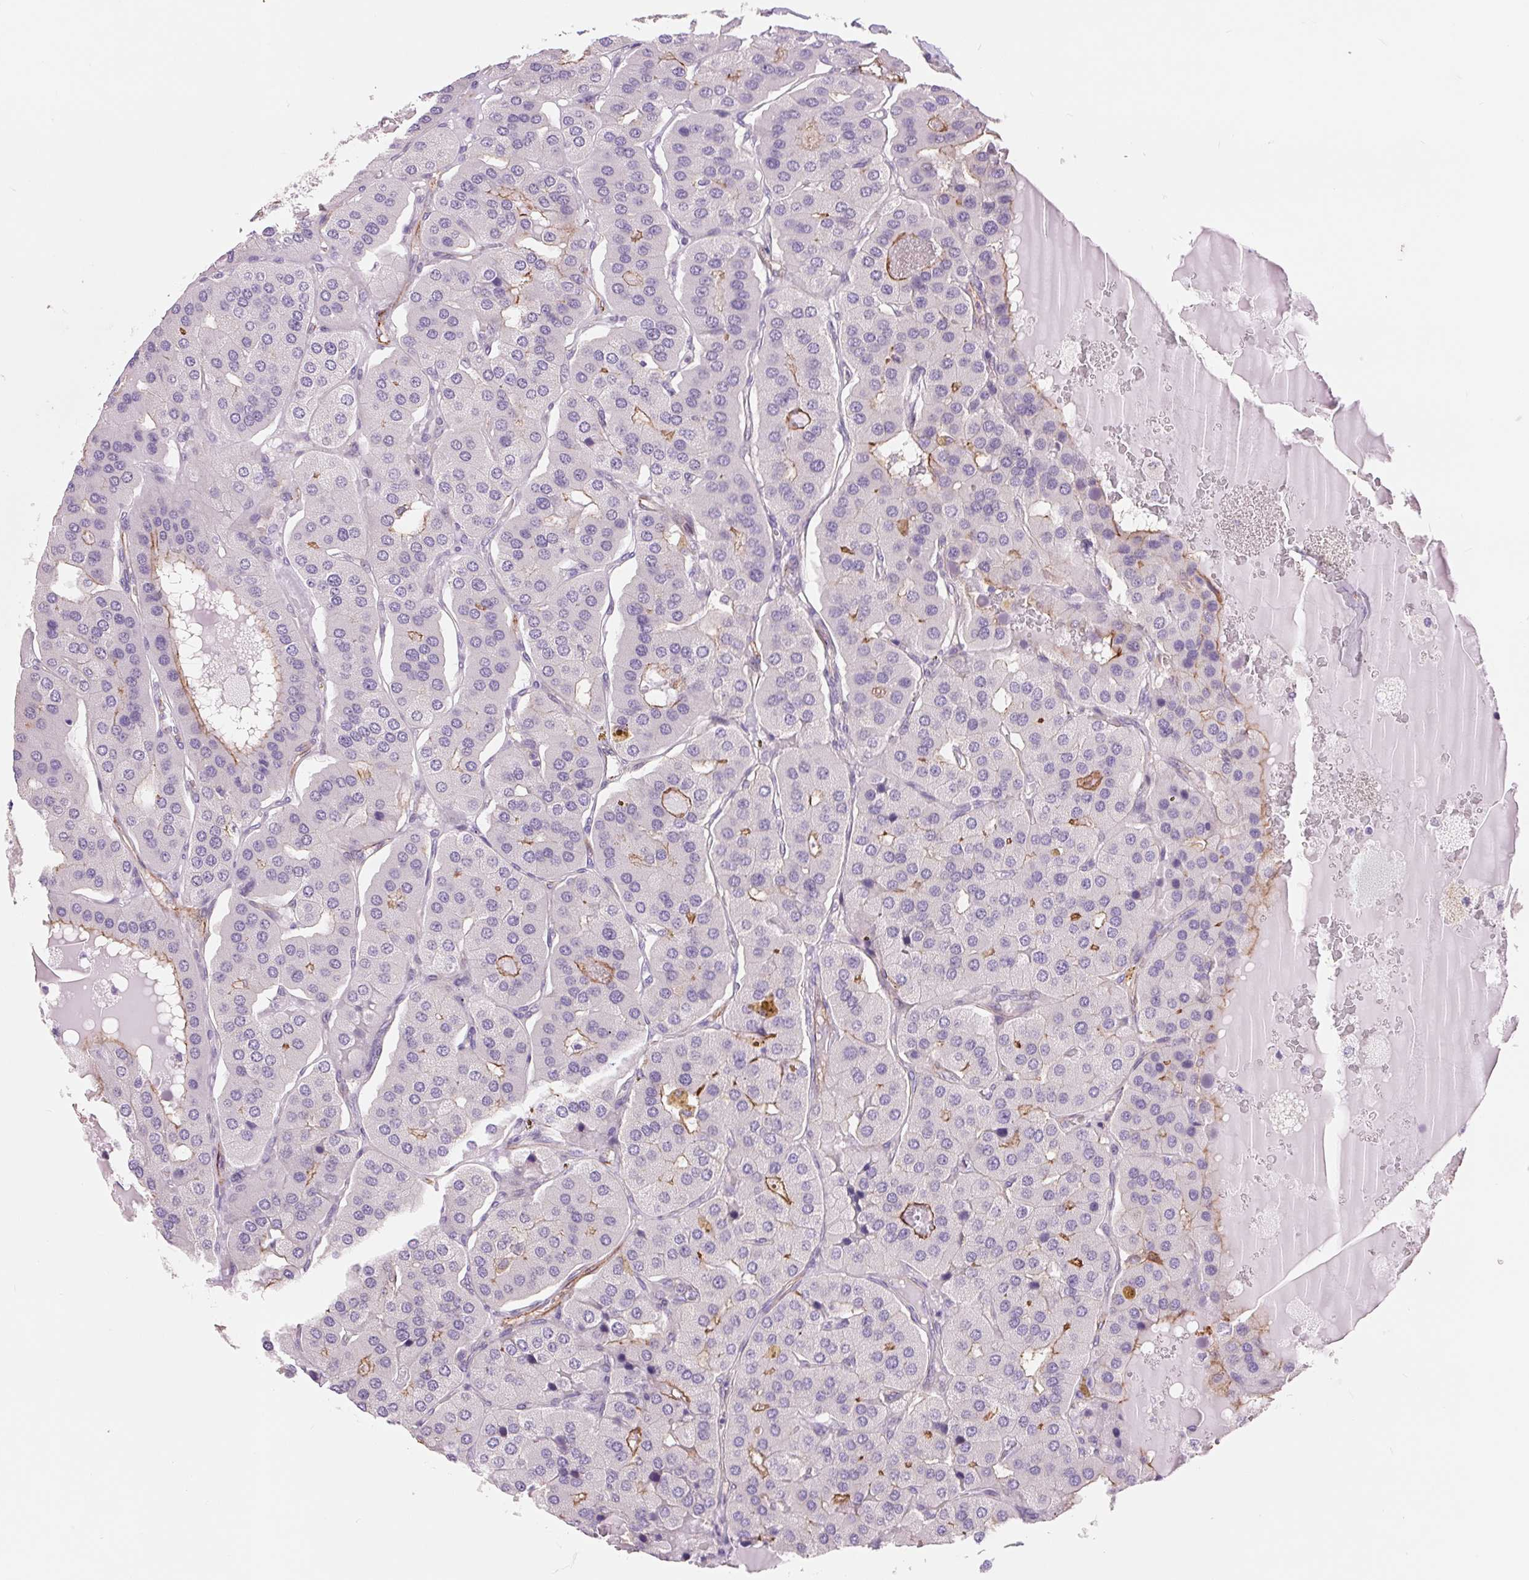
{"staining": {"intensity": "moderate", "quantity": "<25%", "location": "cytoplasmic/membranous"}, "tissue": "parathyroid gland", "cell_type": "Glandular cells", "image_type": "normal", "snomed": [{"axis": "morphology", "description": "Normal tissue, NOS"}, {"axis": "morphology", "description": "Adenoma, NOS"}, {"axis": "topography", "description": "Parathyroid gland"}], "caption": "Protein analysis of normal parathyroid gland displays moderate cytoplasmic/membranous positivity in about <25% of glandular cells.", "gene": "DIXDC1", "patient": {"sex": "female", "age": 86}}